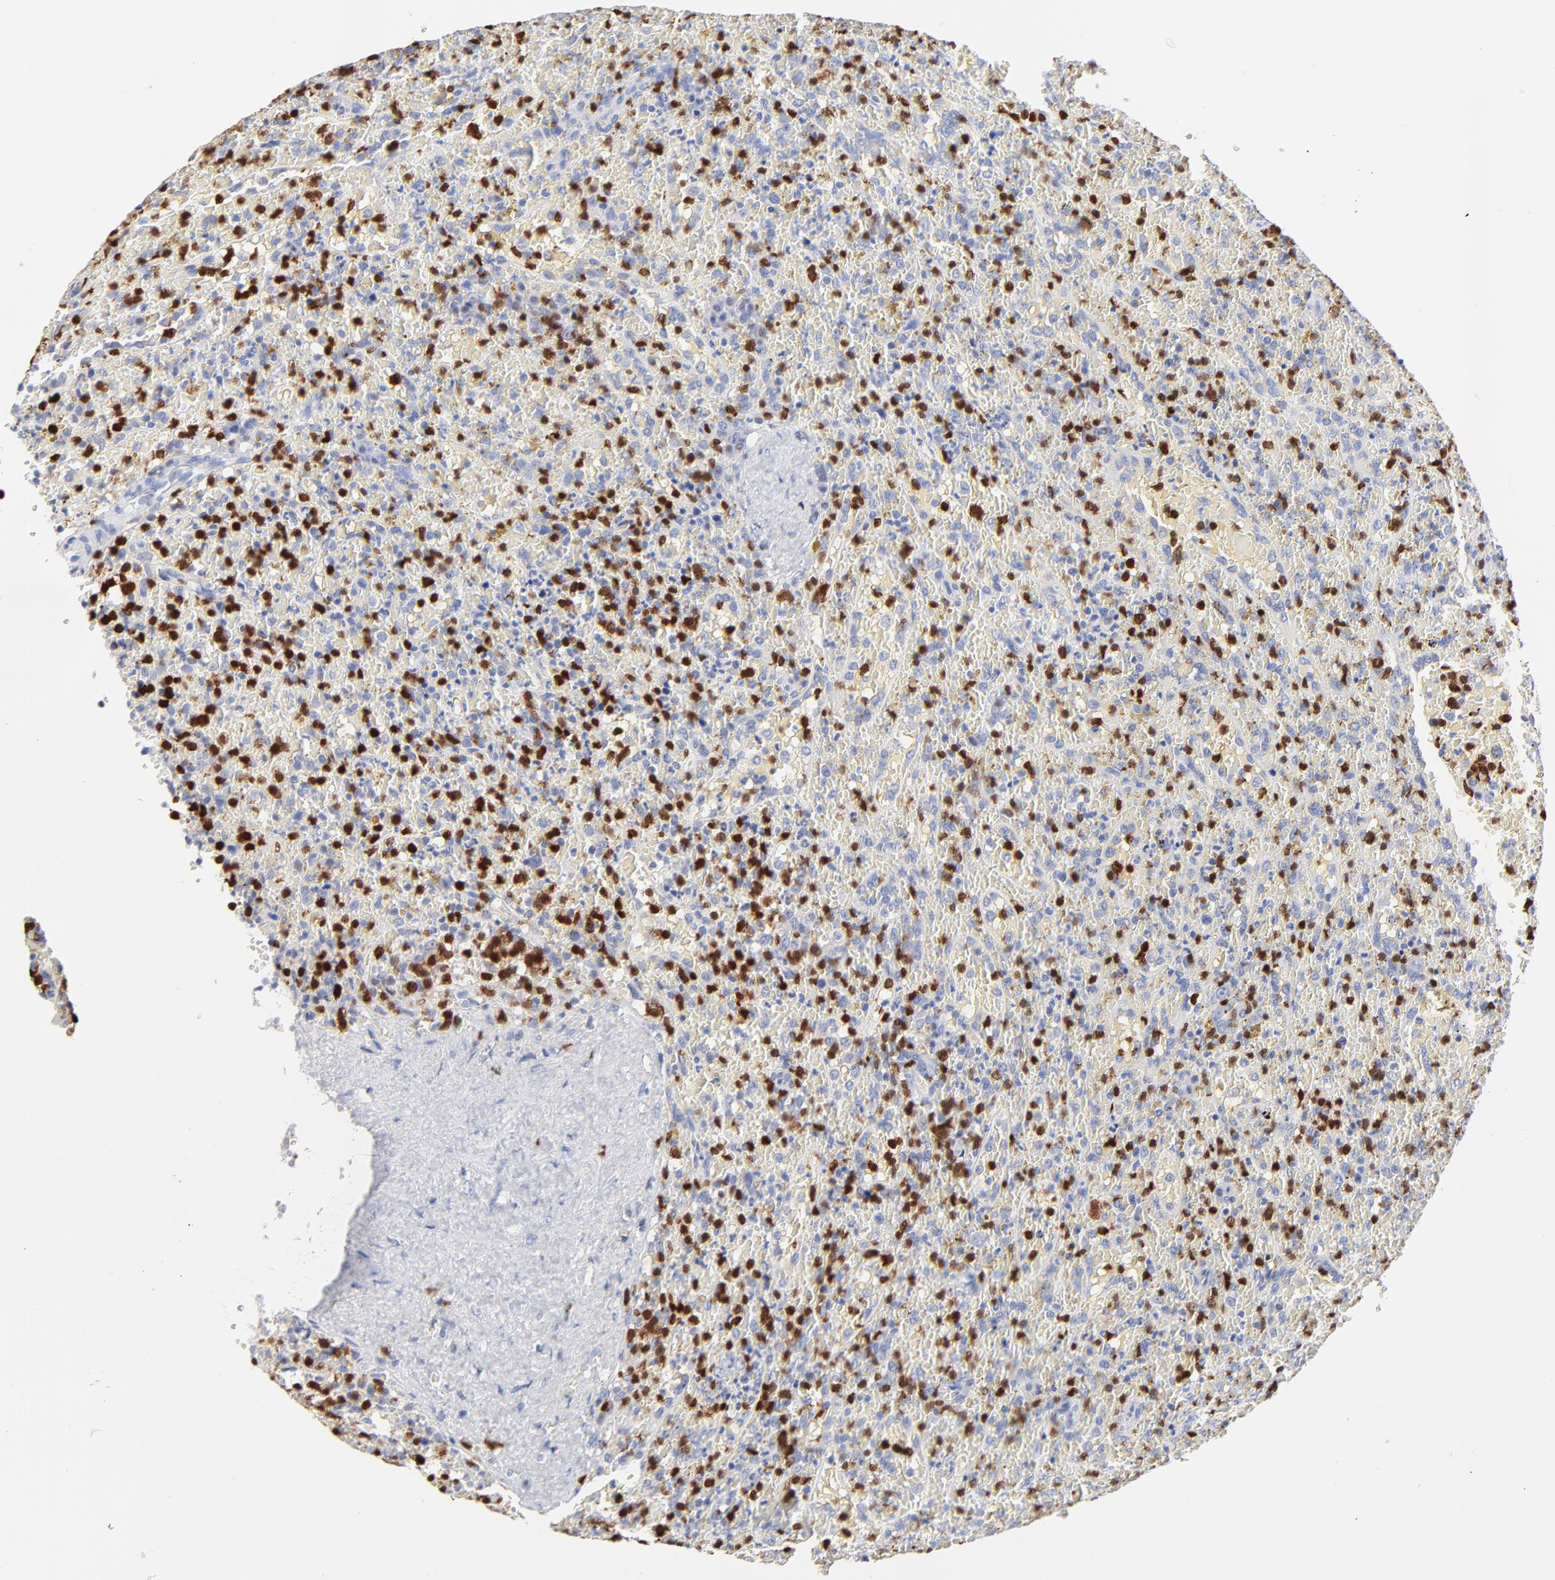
{"staining": {"intensity": "moderate", "quantity": "<25%", "location": "cytoplasmic/membranous"}, "tissue": "lymphoma", "cell_type": "Tumor cells", "image_type": "cancer", "snomed": [{"axis": "morphology", "description": "Malignant lymphoma, non-Hodgkin's type, High grade"}, {"axis": "topography", "description": "Spleen"}, {"axis": "topography", "description": "Lymph node"}], "caption": "Lymphoma stained with DAB (3,3'-diaminobenzidine) immunohistochemistry (IHC) demonstrates low levels of moderate cytoplasmic/membranous expression in about <25% of tumor cells.", "gene": "ZAP70", "patient": {"sex": "female", "age": 70}}